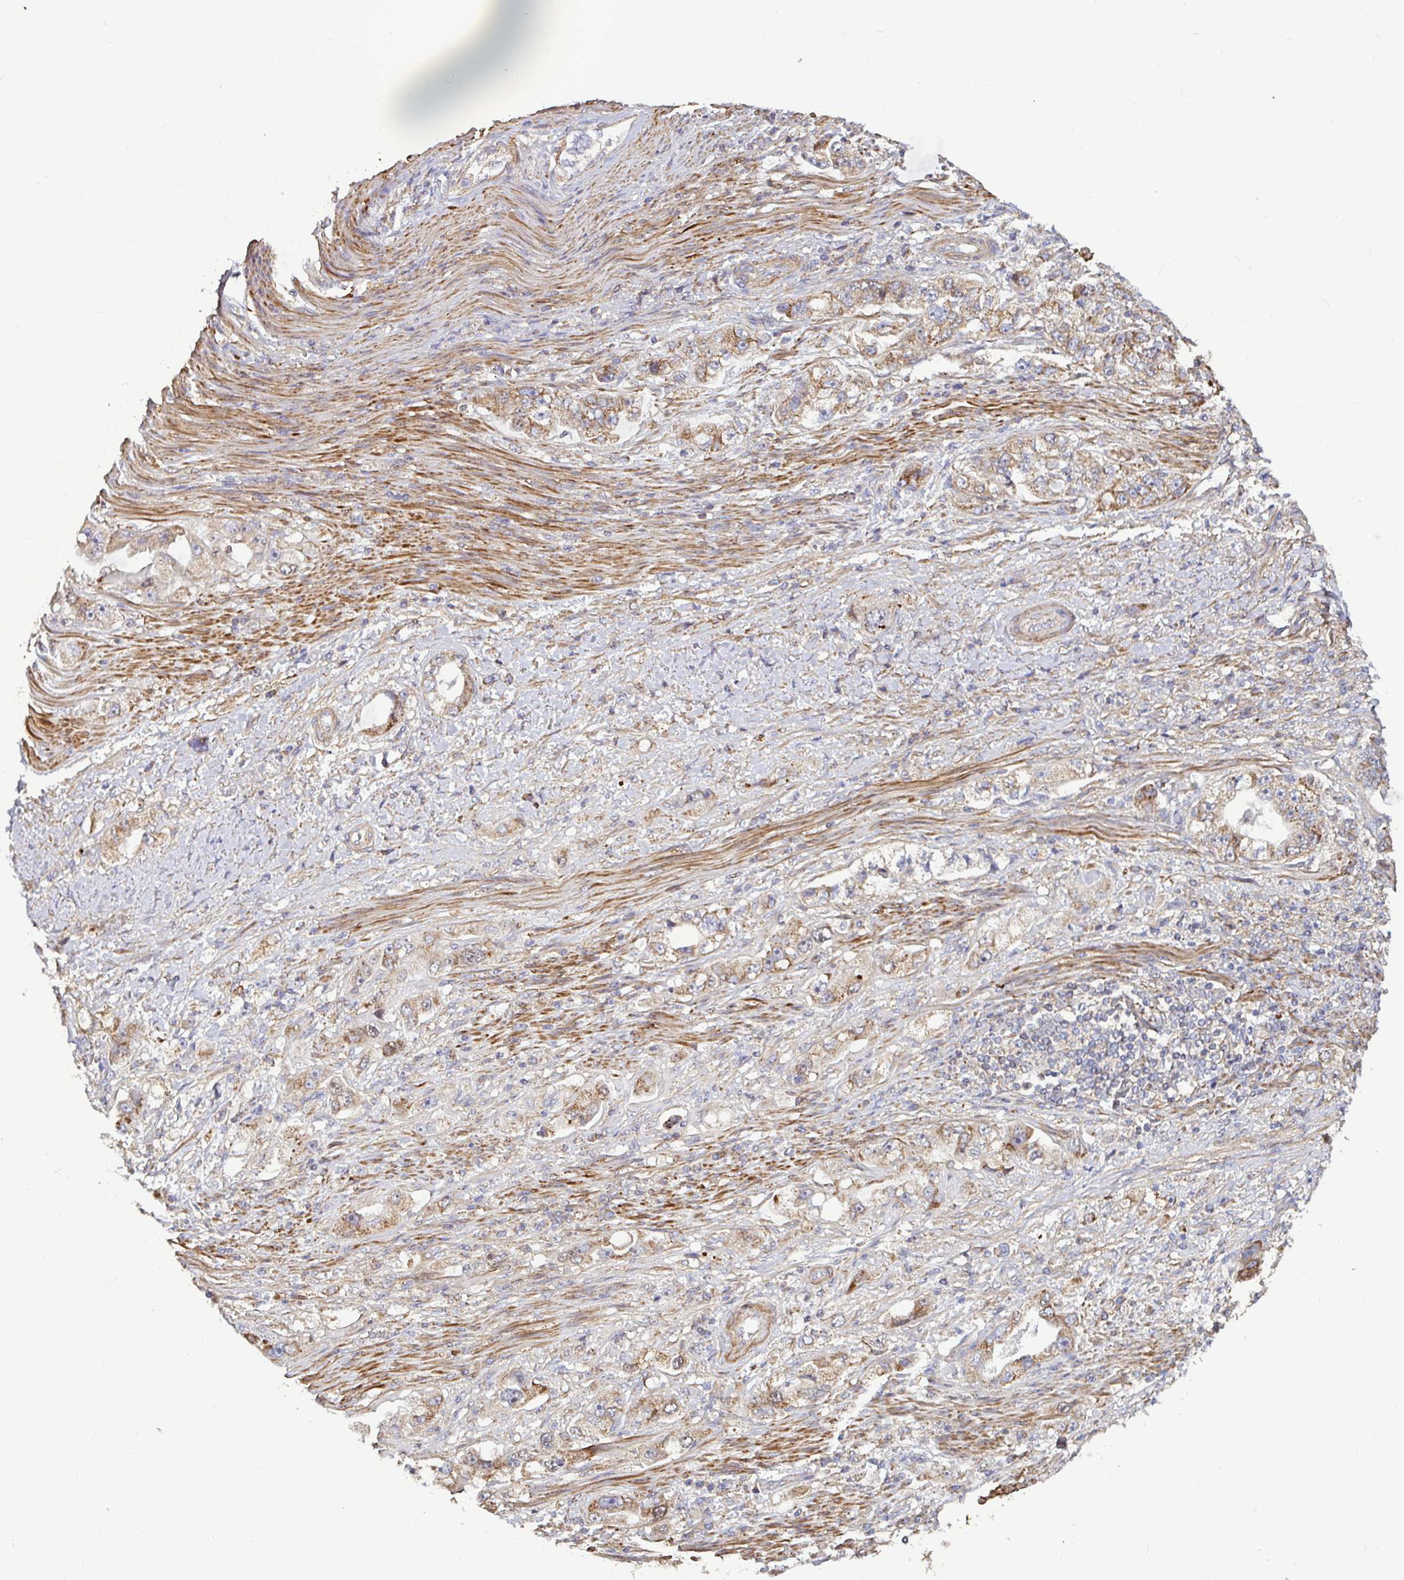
{"staining": {"intensity": "moderate", "quantity": ">75%", "location": "cytoplasmic/membranous"}, "tissue": "stomach cancer", "cell_type": "Tumor cells", "image_type": "cancer", "snomed": [{"axis": "morphology", "description": "Adenocarcinoma, NOS"}, {"axis": "topography", "description": "Stomach, lower"}], "caption": "Tumor cells reveal medium levels of moderate cytoplasmic/membranous staining in about >75% of cells in adenocarcinoma (stomach). The staining was performed using DAB, with brown indicating positive protein expression. Nuclei are stained blue with hematoxylin.", "gene": "SPRY1", "patient": {"sex": "female", "age": 93}}